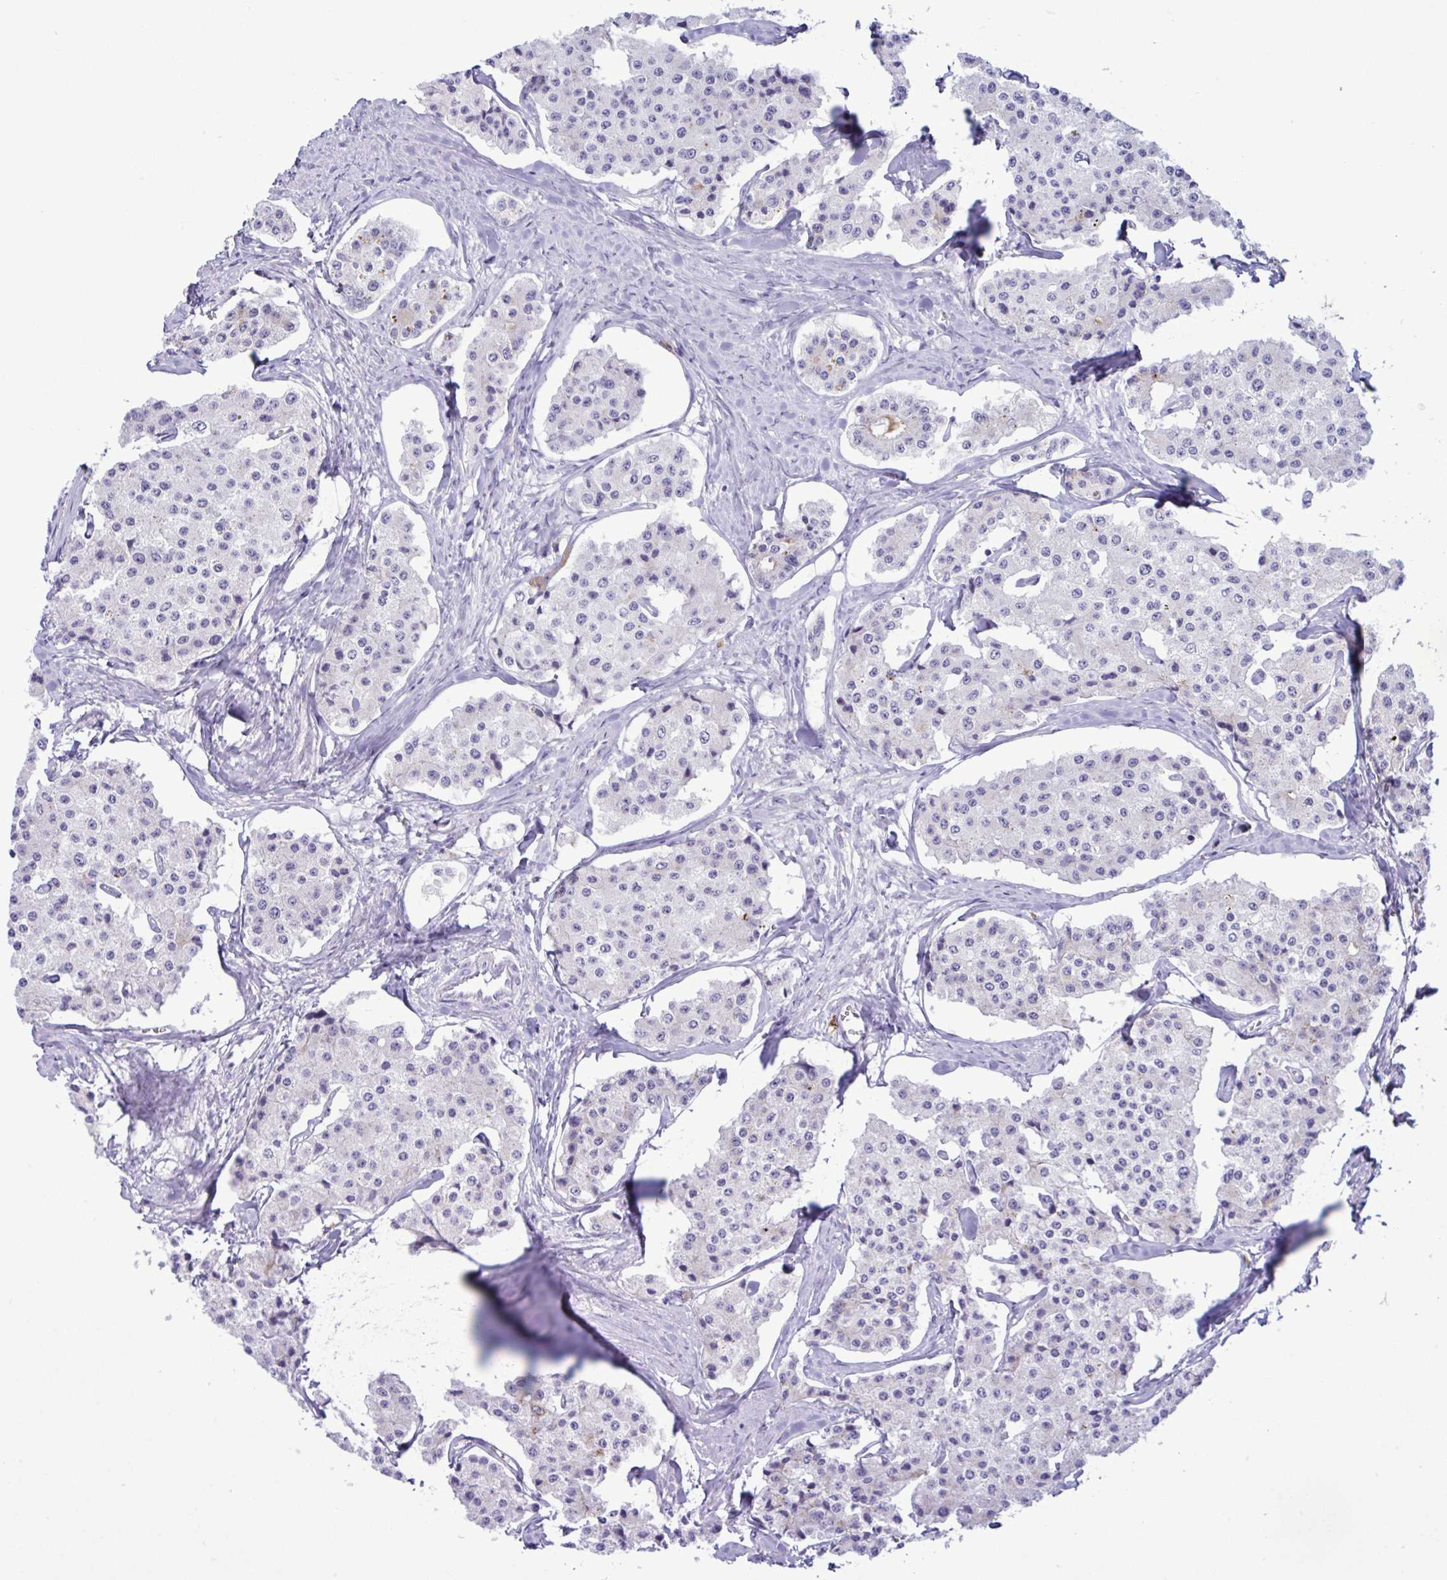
{"staining": {"intensity": "negative", "quantity": "none", "location": "none"}, "tissue": "carcinoid", "cell_type": "Tumor cells", "image_type": "cancer", "snomed": [{"axis": "morphology", "description": "Carcinoid, malignant, NOS"}, {"axis": "topography", "description": "Small intestine"}], "caption": "Protein analysis of carcinoid (malignant) displays no significant expression in tumor cells.", "gene": "SREBF1", "patient": {"sex": "female", "age": 65}}